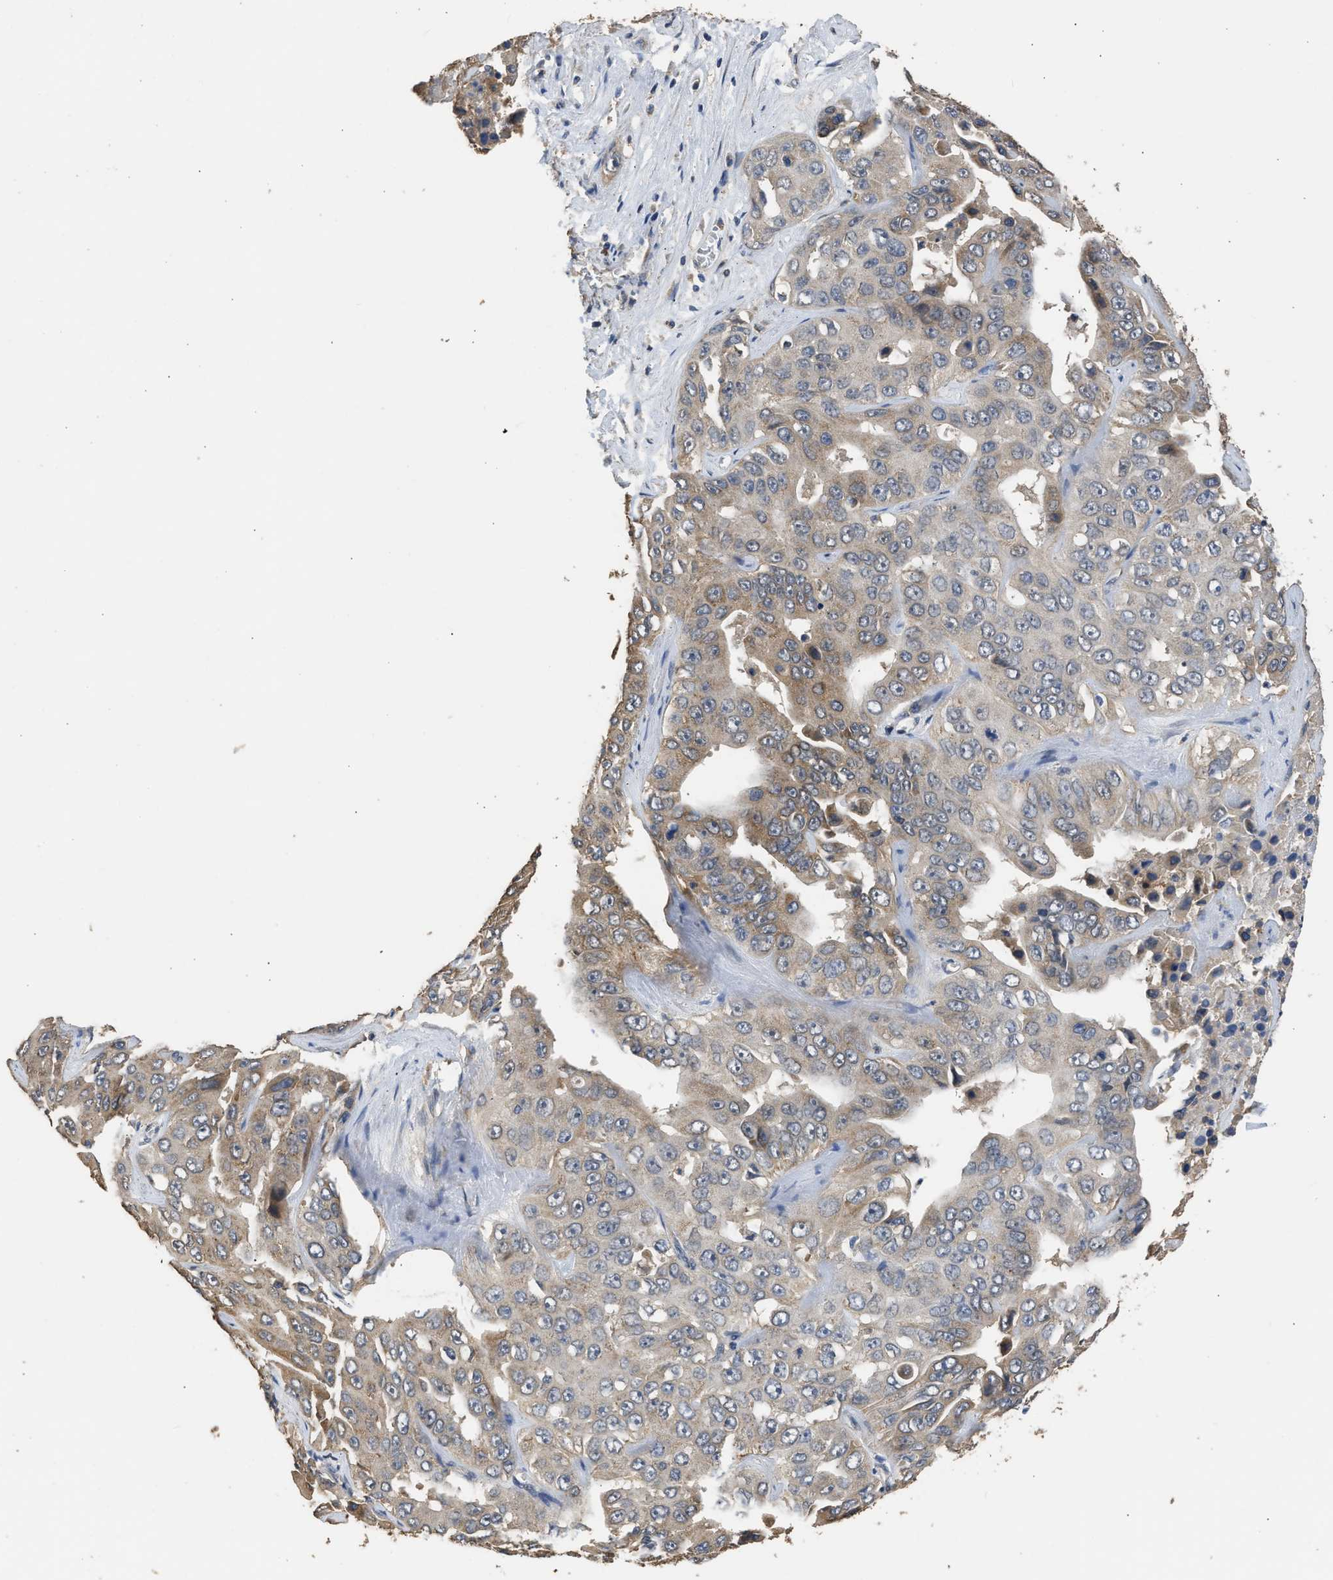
{"staining": {"intensity": "moderate", "quantity": "<25%", "location": "cytoplasmic/membranous"}, "tissue": "liver cancer", "cell_type": "Tumor cells", "image_type": "cancer", "snomed": [{"axis": "morphology", "description": "Cholangiocarcinoma"}, {"axis": "topography", "description": "Liver"}], "caption": "Liver cholangiocarcinoma stained with a protein marker shows moderate staining in tumor cells.", "gene": "SPINT2", "patient": {"sex": "female", "age": 52}}